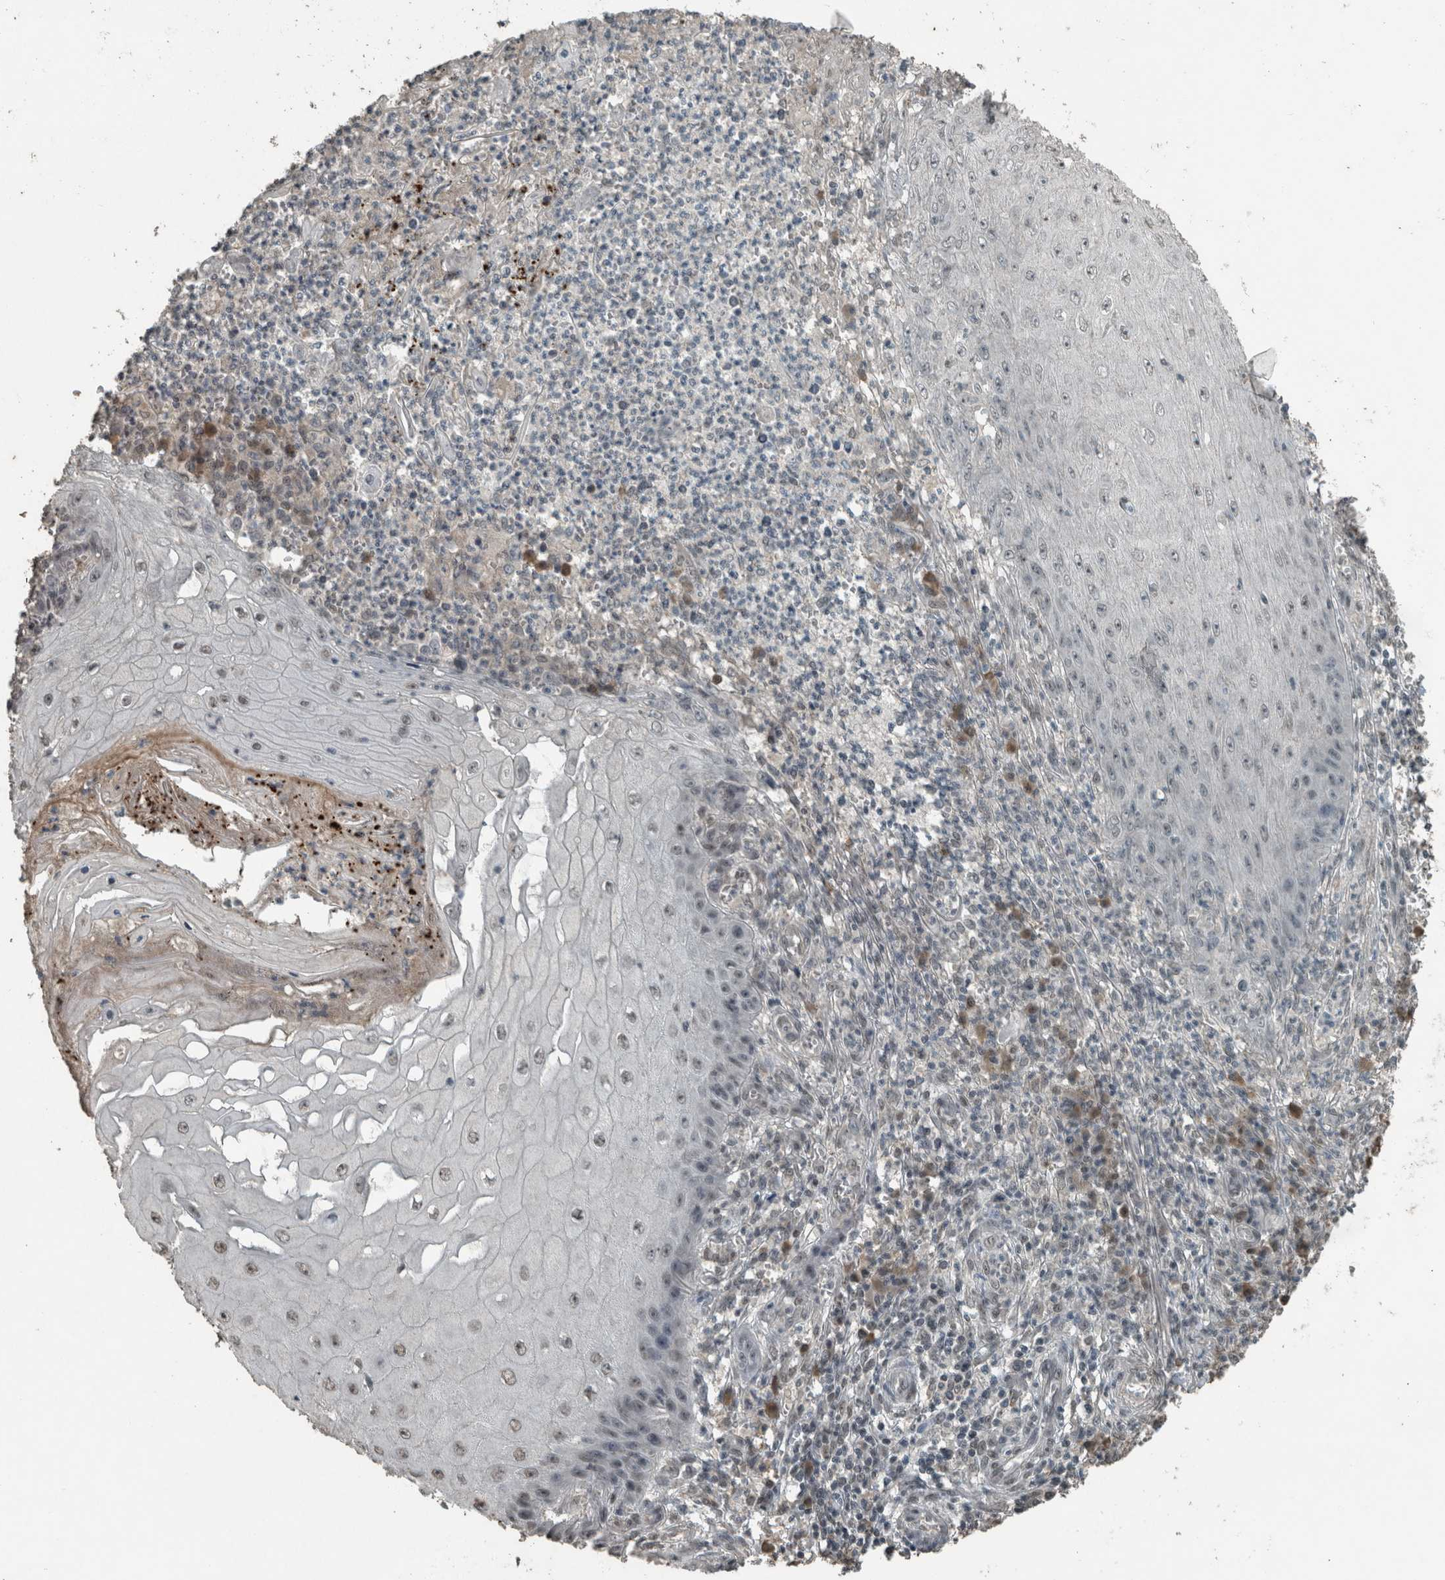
{"staining": {"intensity": "weak", "quantity": "<25%", "location": "nuclear"}, "tissue": "skin cancer", "cell_type": "Tumor cells", "image_type": "cancer", "snomed": [{"axis": "morphology", "description": "Squamous cell carcinoma, NOS"}, {"axis": "topography", "description": "Skin"}], "caption": "IHC of squamous cell carcinoma (skin) displays no positivity in tumor cells. (Stains: DAB (3,3'-diaminobenzidine) IHC with hematoxylin counter stain, Microscopy: brightfield microscopy at high magnification).", "gene": "ZNF24", "patient": {"sex": "female", "age": 73}}